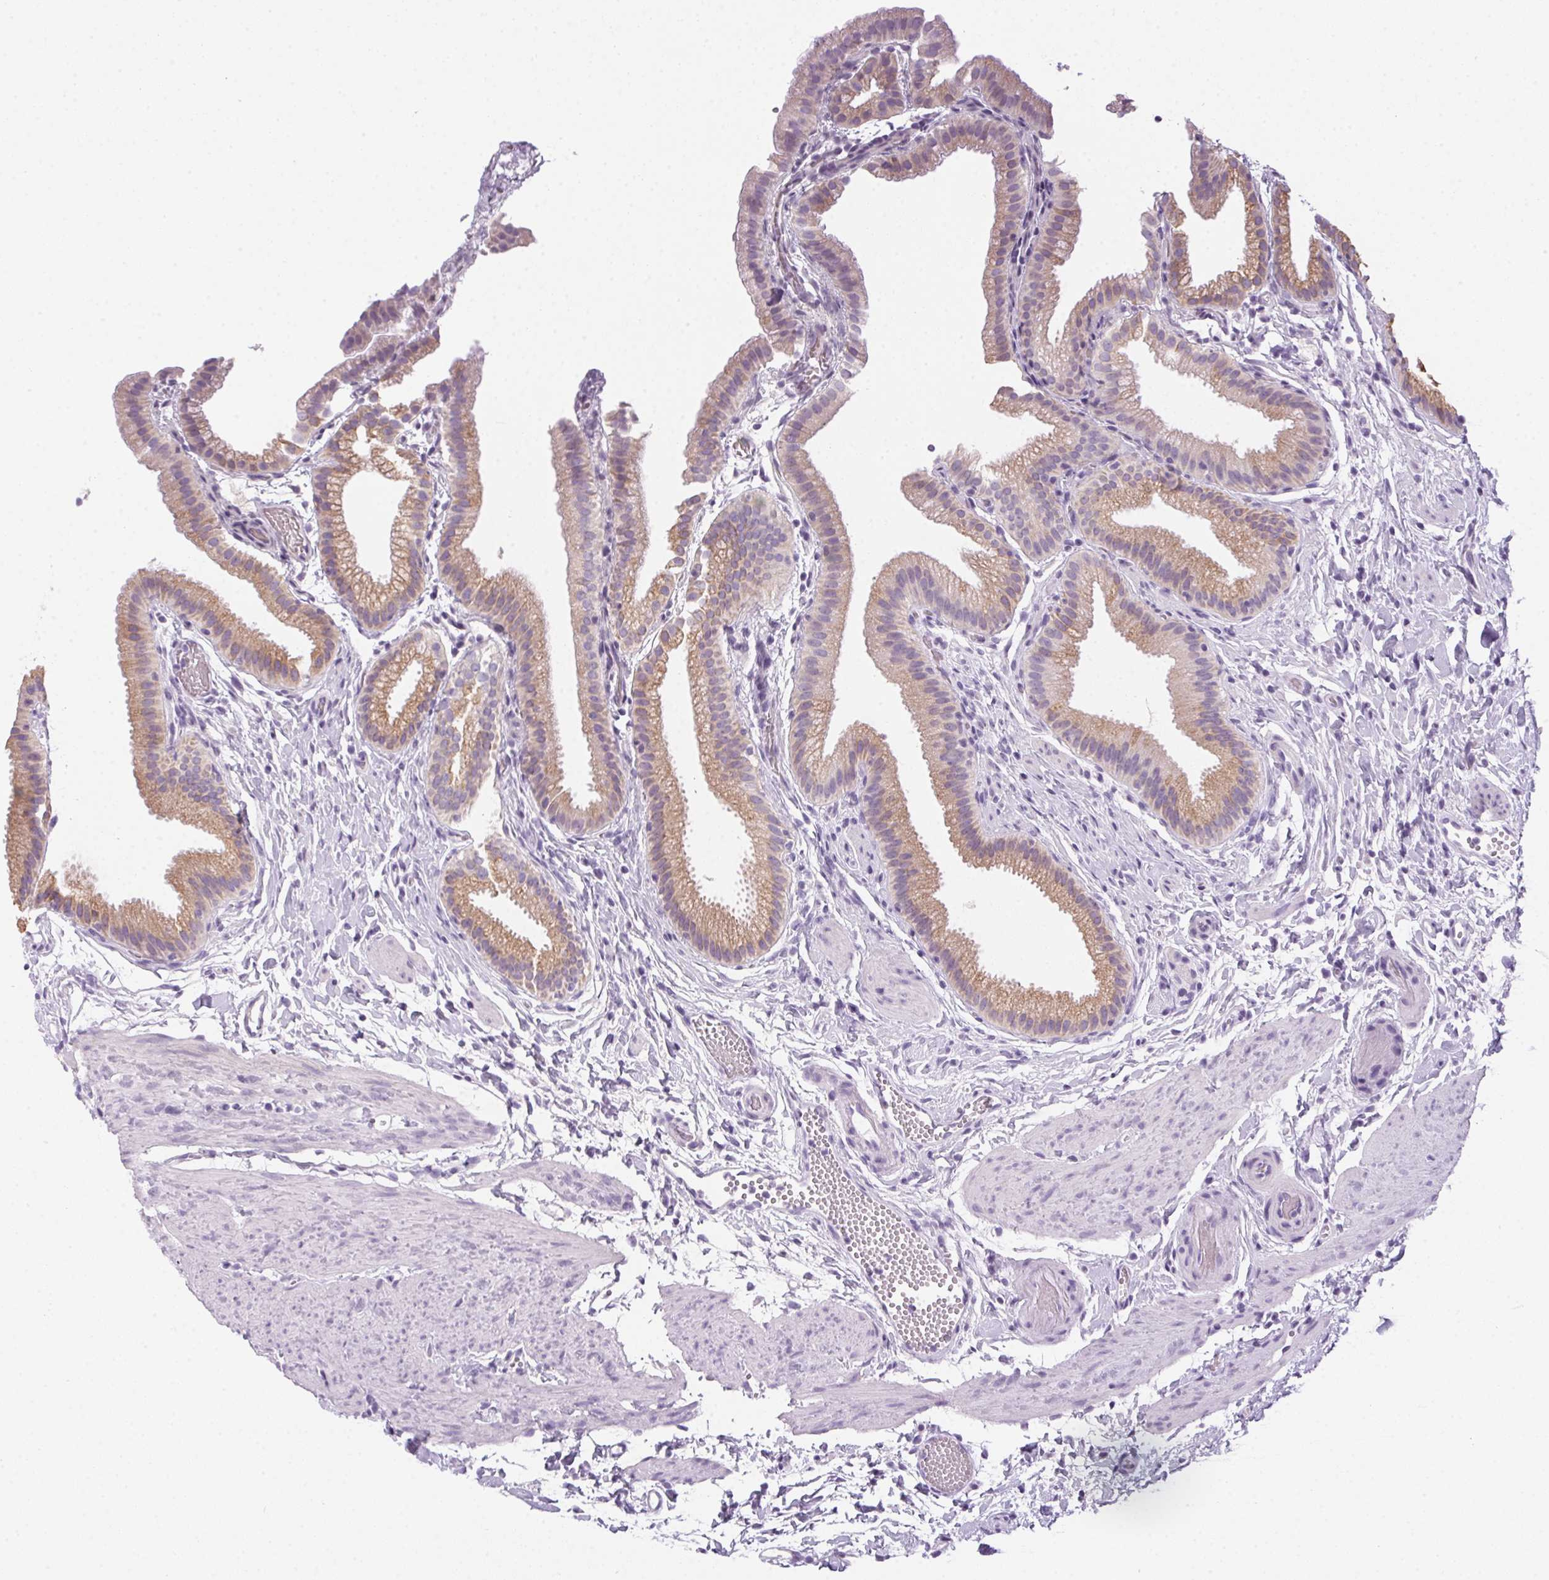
{"staining": {"intensity": "moderate", "quantity": ">75%", "location": "cytoplasmic/membranous"}, "tissue": "gallbladder", "cell_type": "Glandular cells", "image_type": "normal", "snomed": [{"axis": "morphology", "description": "Normal tissue, NOS"}, {"axis": "topography", "description": "Gallbladder"}], "caption": "Unremarkable gallbladder reveals moderate cytoplasmic/membranous expression in approximately >75% of glandular cells.", "gene": "POPDC2", "patient": {"sex": "female", "age": 63}}